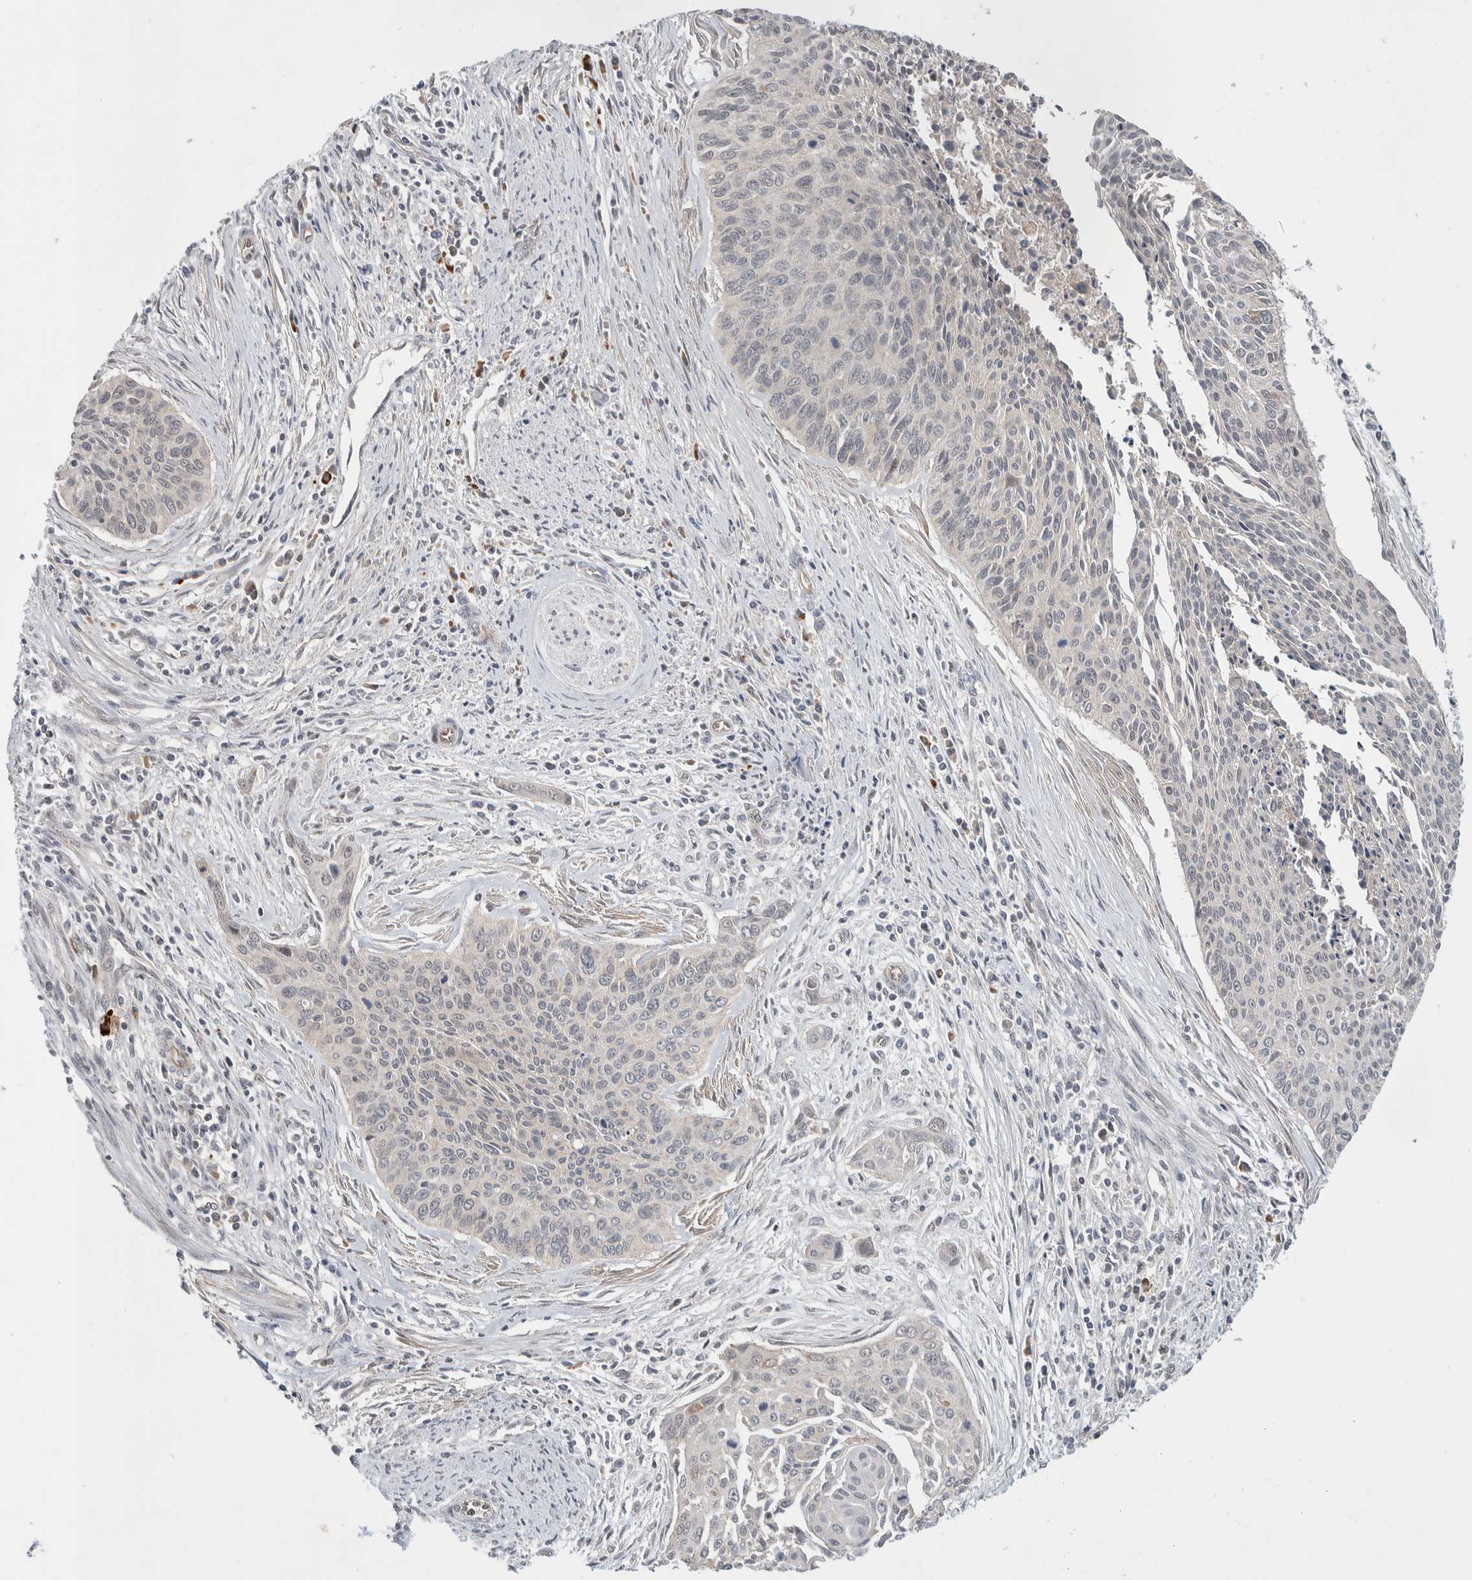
{"staining": {"intensity": "negative", "quantity": "none", "location": "none"}, "tissue": "cervical cancer", "cell_type": "Tumor cells", "image_type": "cancer", "snomed": [{"axis": "morphology", "description": "Squamous cell carcinoma, NOS"}, {"axis": "topography", "description": "Cervix"}], "caption": "Tumor cells are negative for brown protein staining in cervical cancer.", "gene": "DEPTOR", "patient": {"sex": "female", "age": 55}}